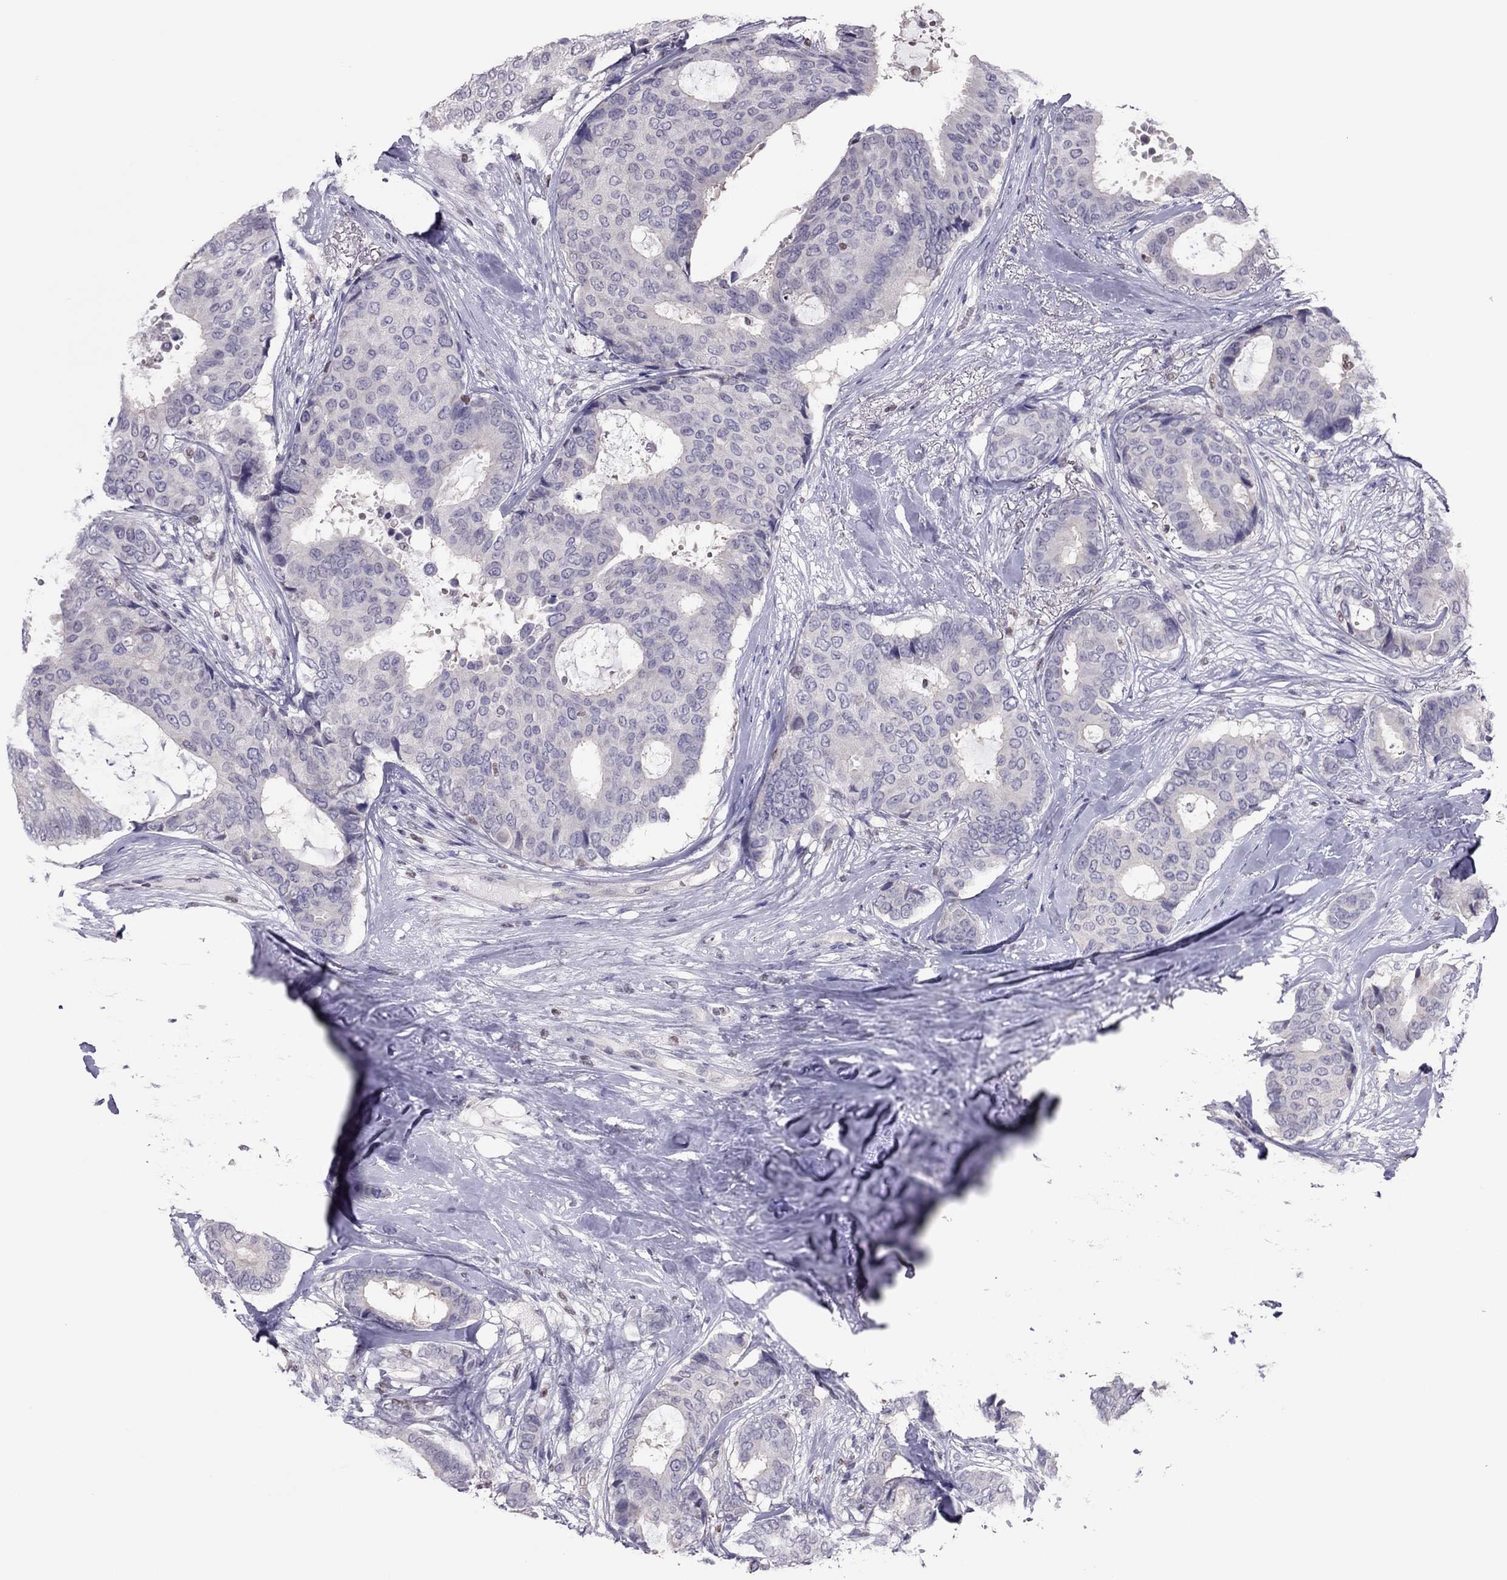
{"staining": {"intensity": "negative", "quantity": "none", "location": "none"}, "tissue": "breast cancer", "cell_type": "Tumor cells", "image_type": "cancer", "snomed": [{"axis": "morphology", "description": "Duct carcinoma"}, {"axis": "topography", "description": "Breast"}], "caption": "This is an immunohistochemistry image of human infiltrating ductal carcinoma (breast). There is no expression in tumor cells.", "gene": "SPINT3", "patient": {"sex": "female", "age": 75}}